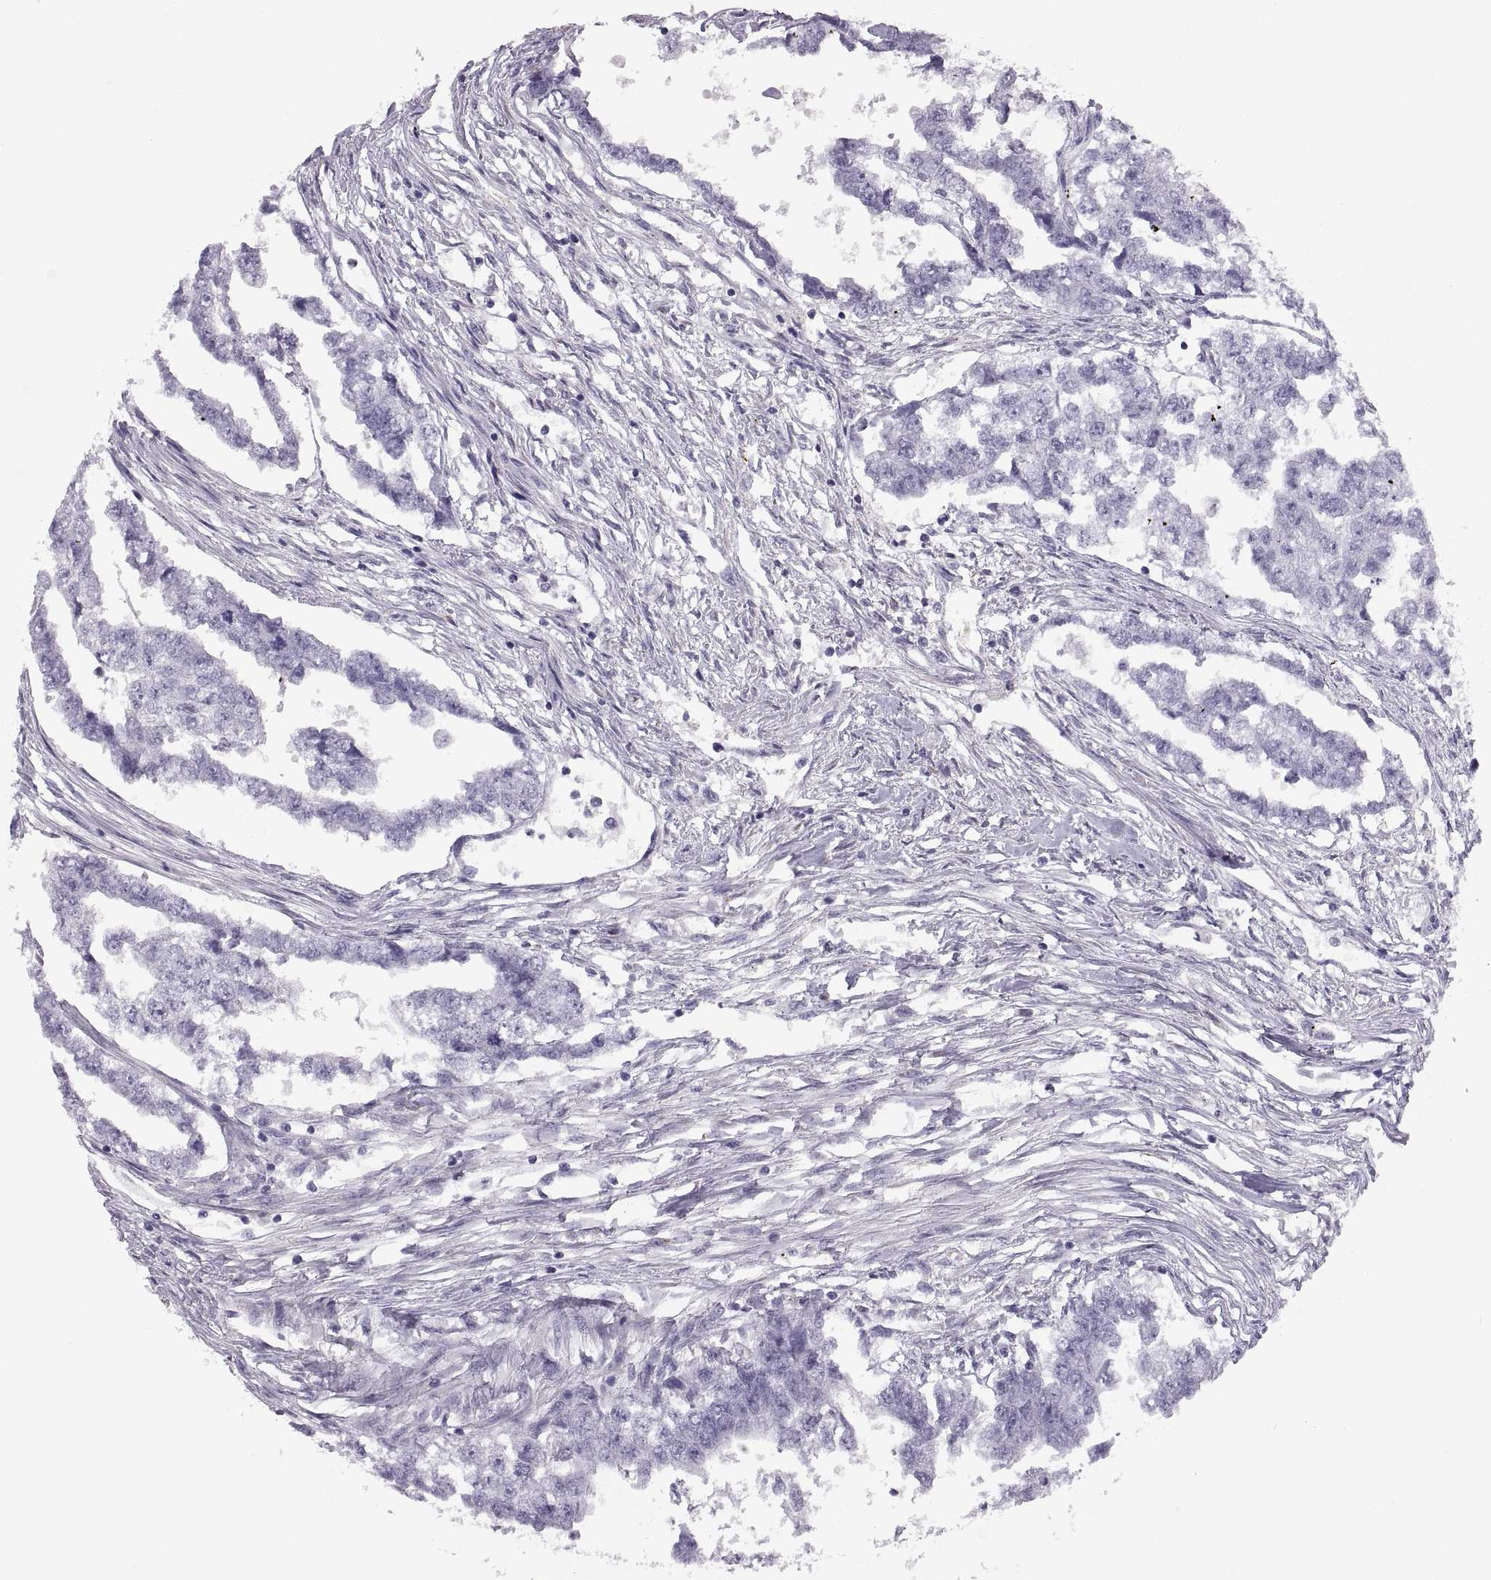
{"staining": {"intensity": "negative", "quantity": "none", "location": "none"}, "tissue": "testis cancer", "cell_type": "Tumor cells", "image_type": "cancer", "snomed": [{"axis": "morphology", "description": "Carcinoma, Embryonal, NOS"}, {"axis": "morphology", "description": "Teratoma, malignant, NOS"}, {"axis": "topography", "description": "Testis"}], "caption": "The immunohistochemistry (IHC) image has no significant staining in tumor cells of testis cancer tissue. Nuclei are stained in blue.", "gene": "COL9A3", "patient": {"sex": "male", "age": 44}}